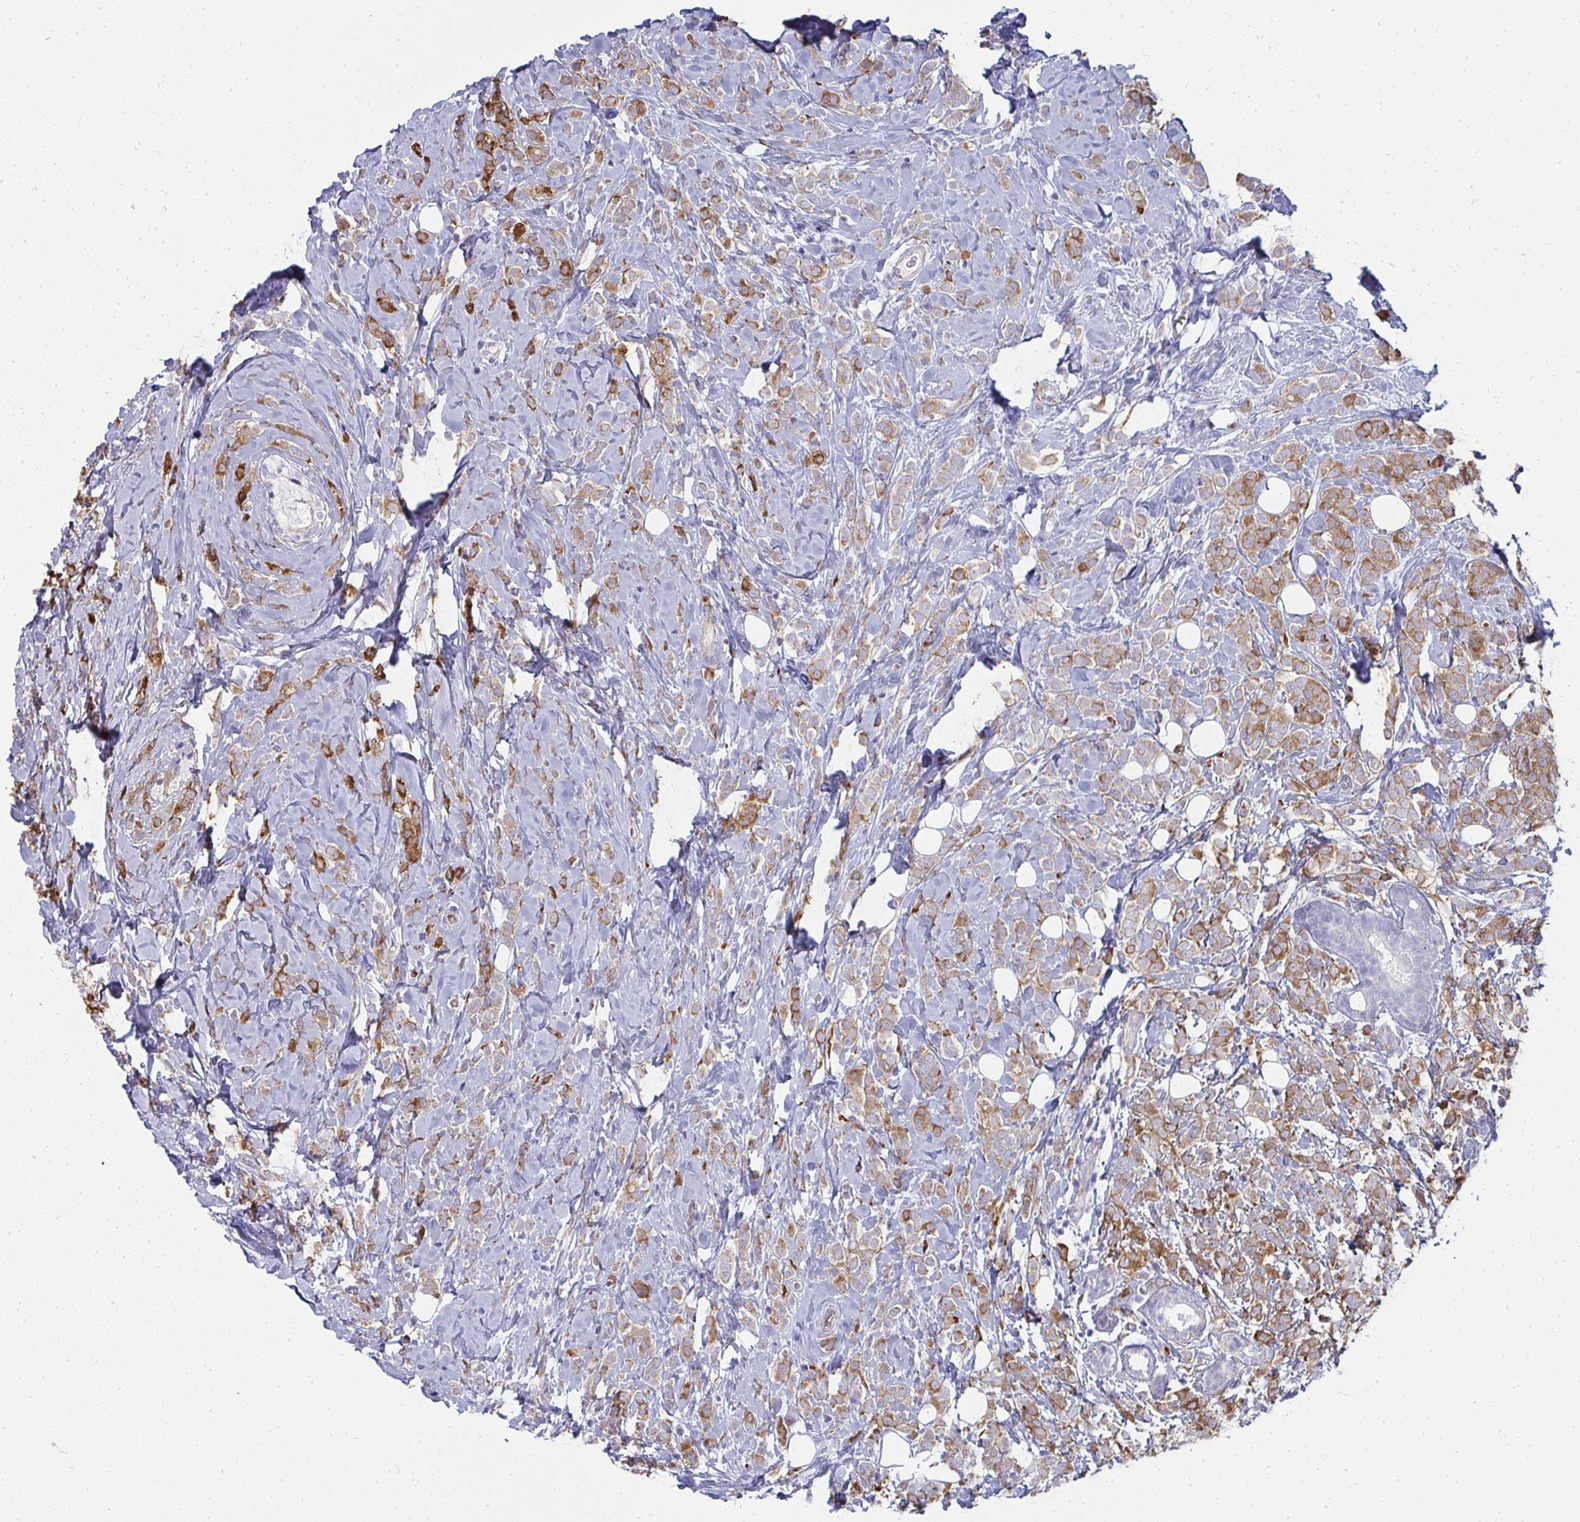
{"staining": {"intensity": "moderate", "quantity": ">75%", "location": "cytoplasmic/membranous"}, "tissue": "breast cancer", "cell_type": "Tumor cells", "image_type": "cancer", "snomed": [{"axis": "morphology", "description": "Lobular carcinoma"}, {"axis": "topography", "description": "Breast"}], "caption": "Immunohistochemistry (IHC) image of breast lobular carcinoma stained for a protein (brown), which reveals medium levels of moderate cytoplasmic/membranous expression in about >75% of tumor cells.", "gene": "SHROOM1", "patient": {"sex": "female", "age": 49}}